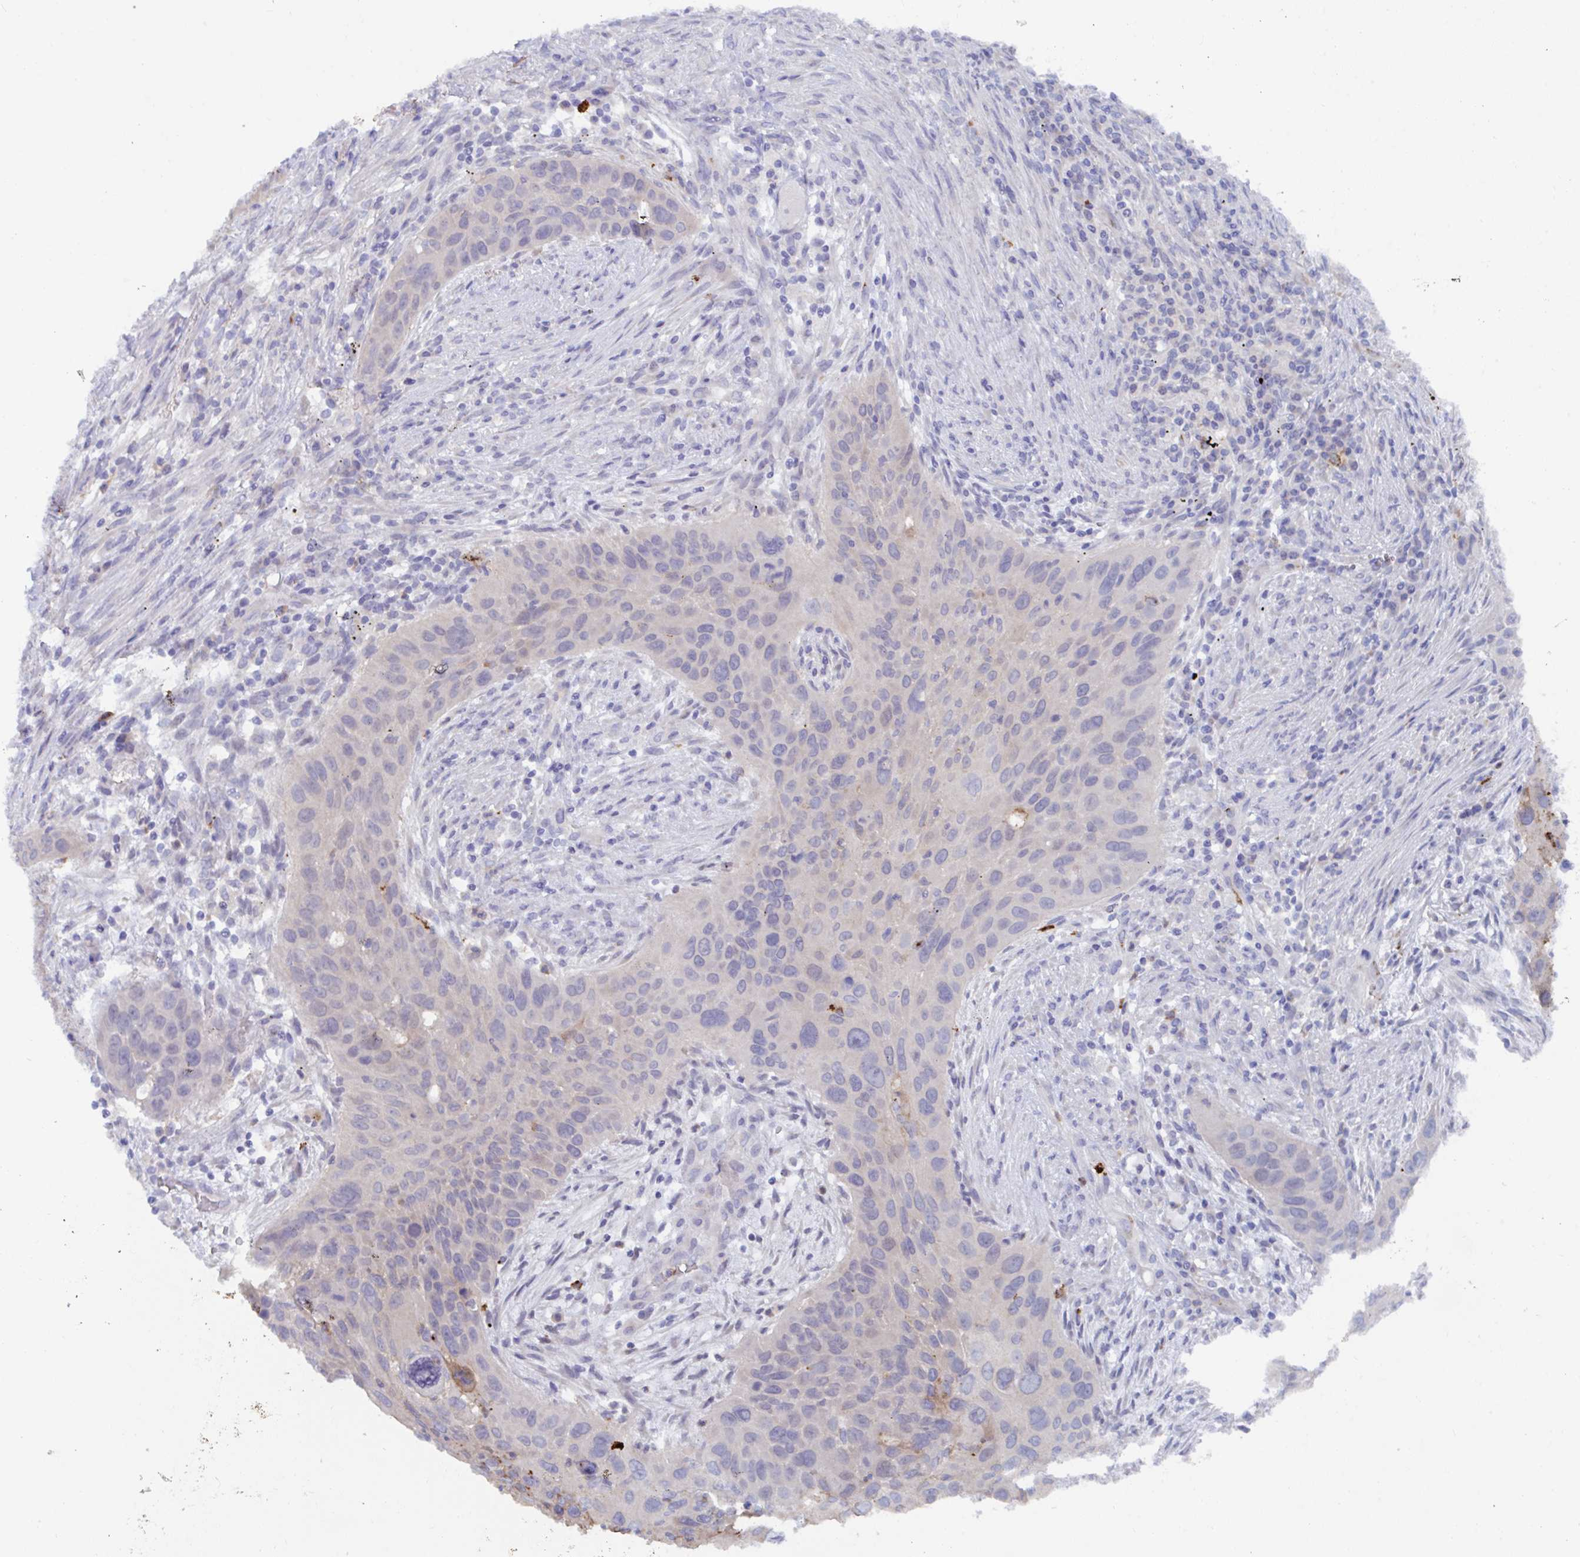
{"staining": {"intensity": "negative", "quantity": "none", "location": "none"}, "tissue": "lung cancer", "cell_type": "Tumor cells", "image_type": "cancer", "snomed": [{"axis": "morphology", "description": "Squamous cell carcinoma, NOS"}, {"axis": "topography", "description": "Lung"}], "caption": "Tumor cells are negative for protein expression in human squamous cell carcinoma (lung).", "gene": "KCNK5", "patient": {"sex": "male", "age": 63}}